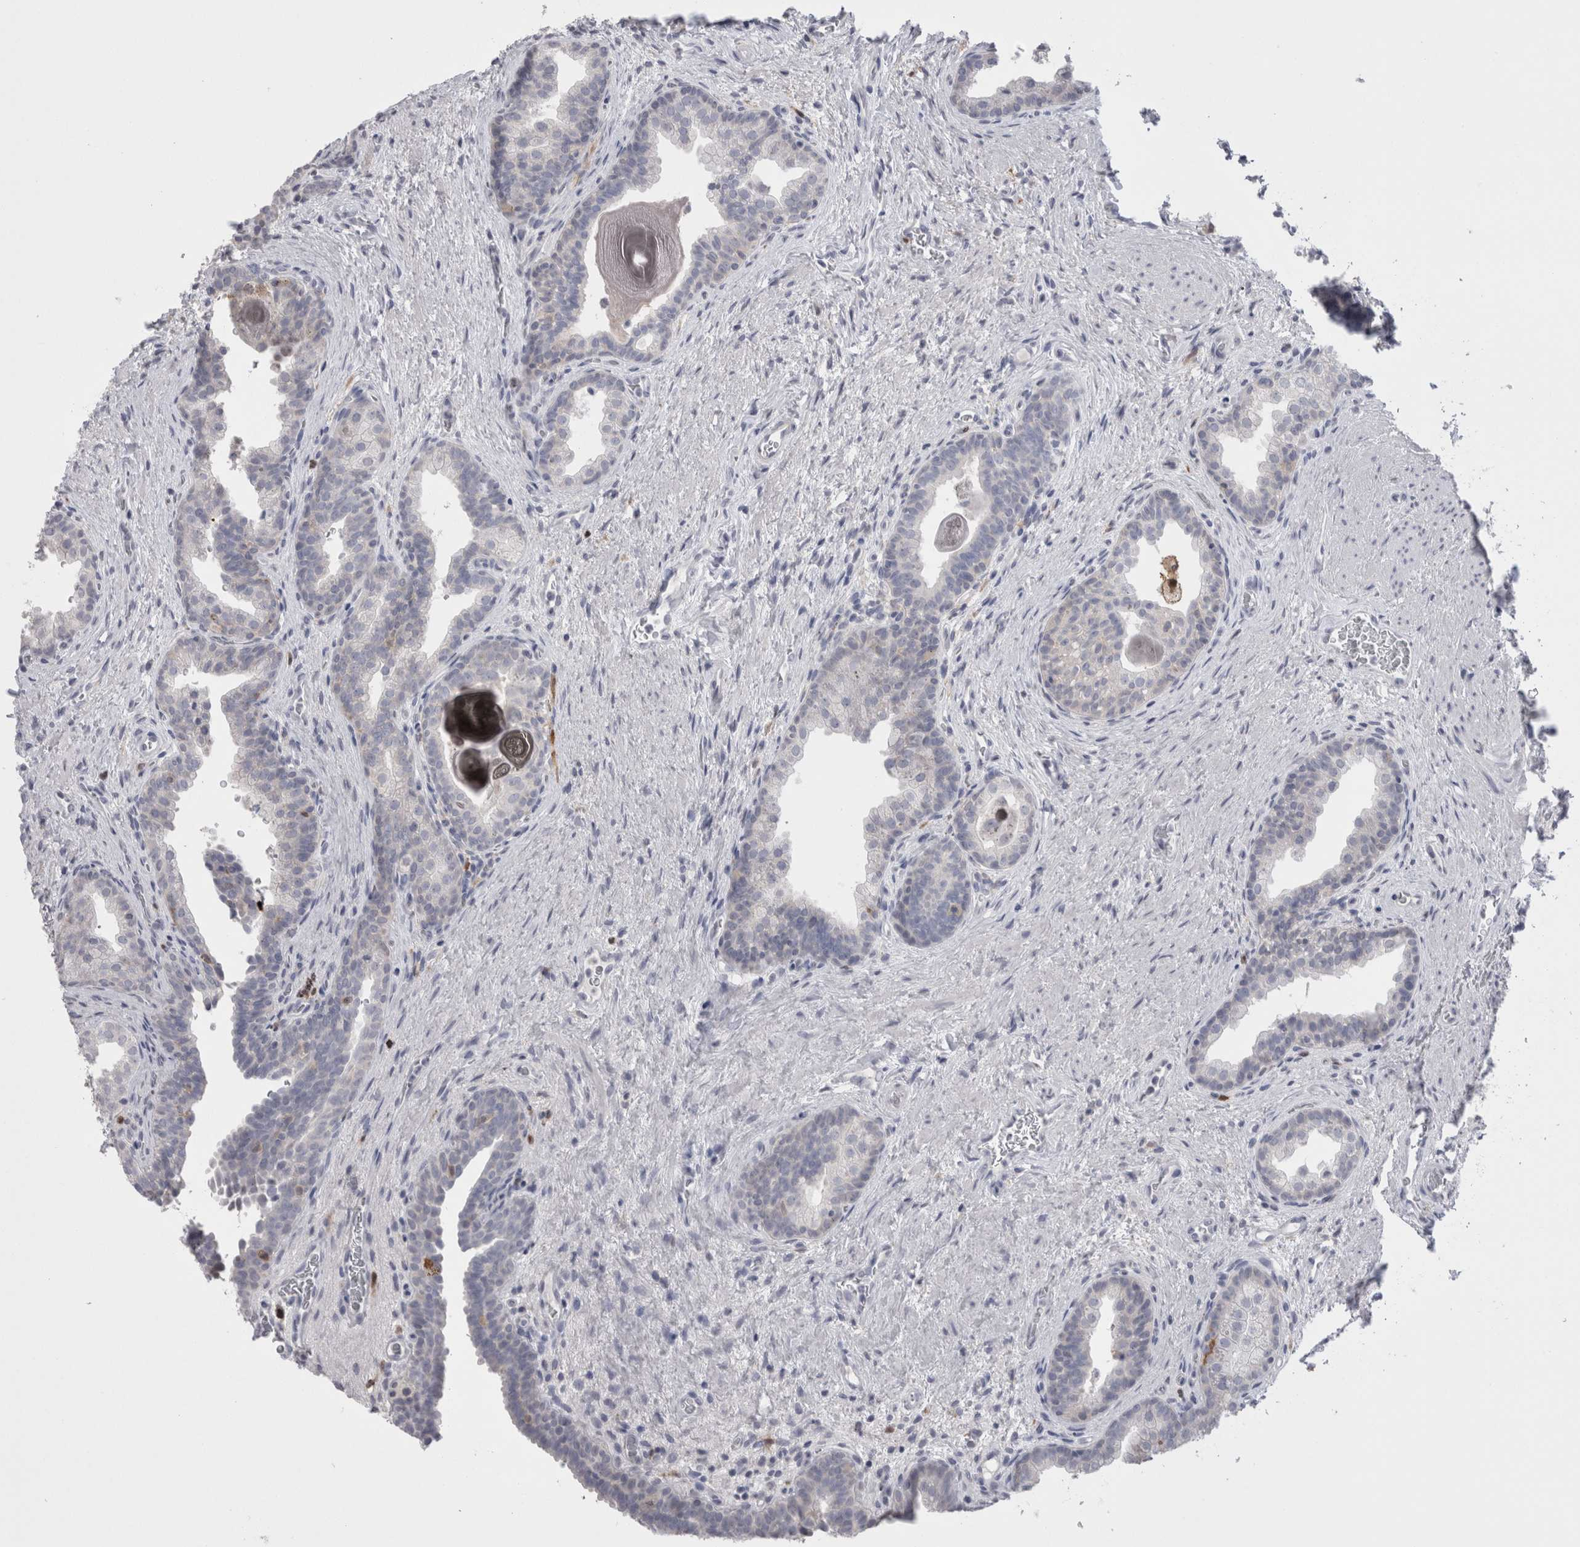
{"staining": {"intensity": "negative", "quantity": "none", "location": "none"}, "tissue": "prostate", "cell_type": "Glandular cells", "image_type": "normal", "snomed": [{"axis": "morphology", "description": "Normal tissue, NOS"}, {"axis": "topography", "description": "Prostate"}], "caption": "This is a micrograph of immunohistochemistry (IHC) staining of unremarkable prostate, which shows no expression in glandular cells. (DAB (3,3'-diaminobenzidine) IHC visualized using brightfield microscopy, high magnification).", "gene": "SUCNR1", "patient": {"sex": "male", "age": 48}}